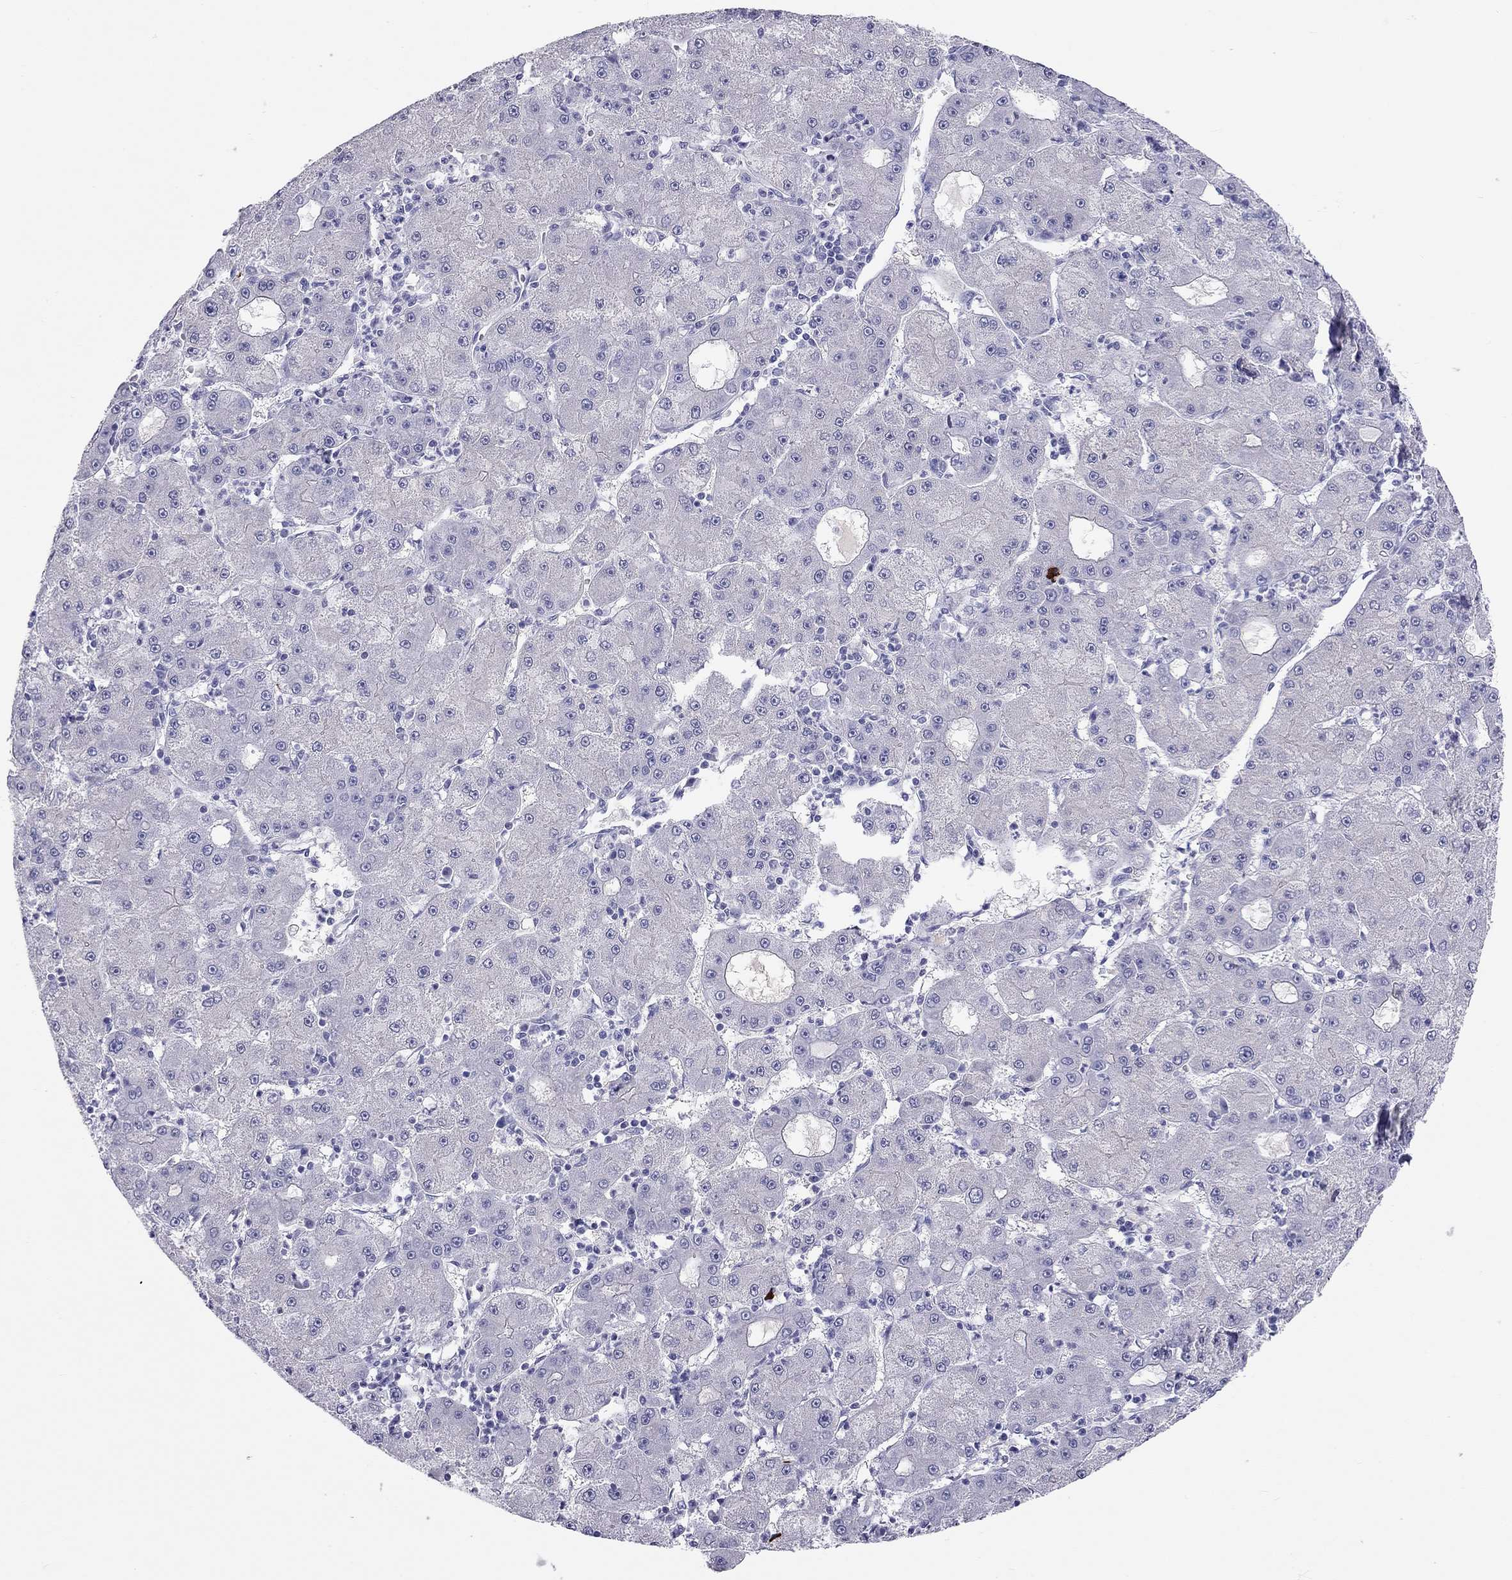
{"staining": {"intensity": "negative", "quantity": "none", "location": "none"}, "tissue": "liver cancer", "cell_type": "Tumor cells", "image_type": "cancer", "snomed": [{"axis": "morphology", "description": "Carcinoma, Hepatocellular, NOS"}, {"axis": "topography", "description": "Liver"}], "caption": "A photomicrograph of human hepatocellular carcinoma (liver) is negative for staining in tumor cells.", "gene": "KLRG1", "patient": {"sex": "male", "age": 73}}